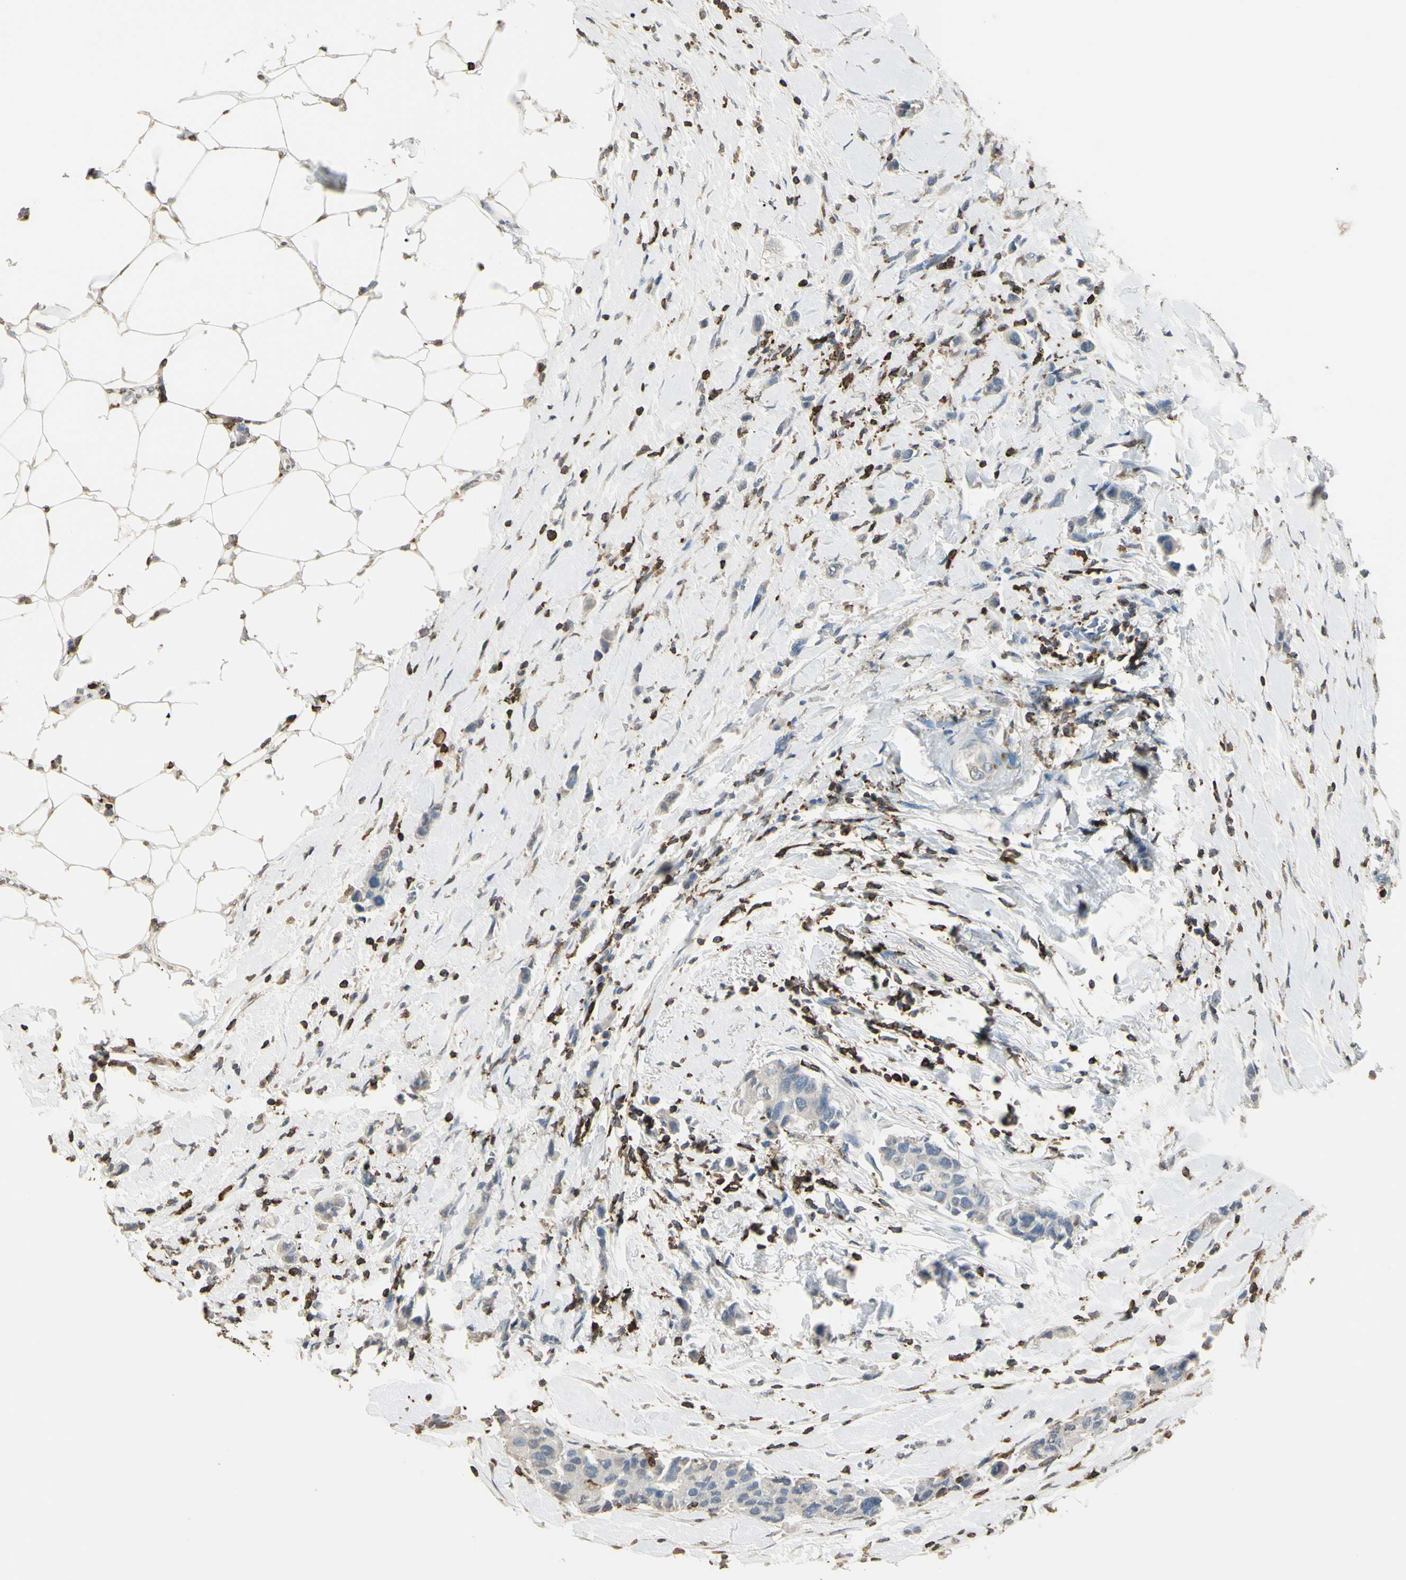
{"staining": {"intensity": "negative", "quantity": "none", "location": "none"}, "tissue": "breast cancer", "cell_type": "Tumor cells", "image_type": "cancer", "snomed": [{"axis": "morphology", "description": "Normal tissue, NOS"}, {"axis": "morphology", "description": "Duct carcinoma"}, {"axis": "topography", "description": "Breast"}], "caption": "High magnification brightfield microscopy of breast intraductal carcinoma stained with DAB (3,3'-diaminobenzidine) (brown) and counterstained with hematoxylin (blue): tumor cells show no significant expression.", "gene": "PSTPIP1", "patient": {"sex": "female", "age": 50}}